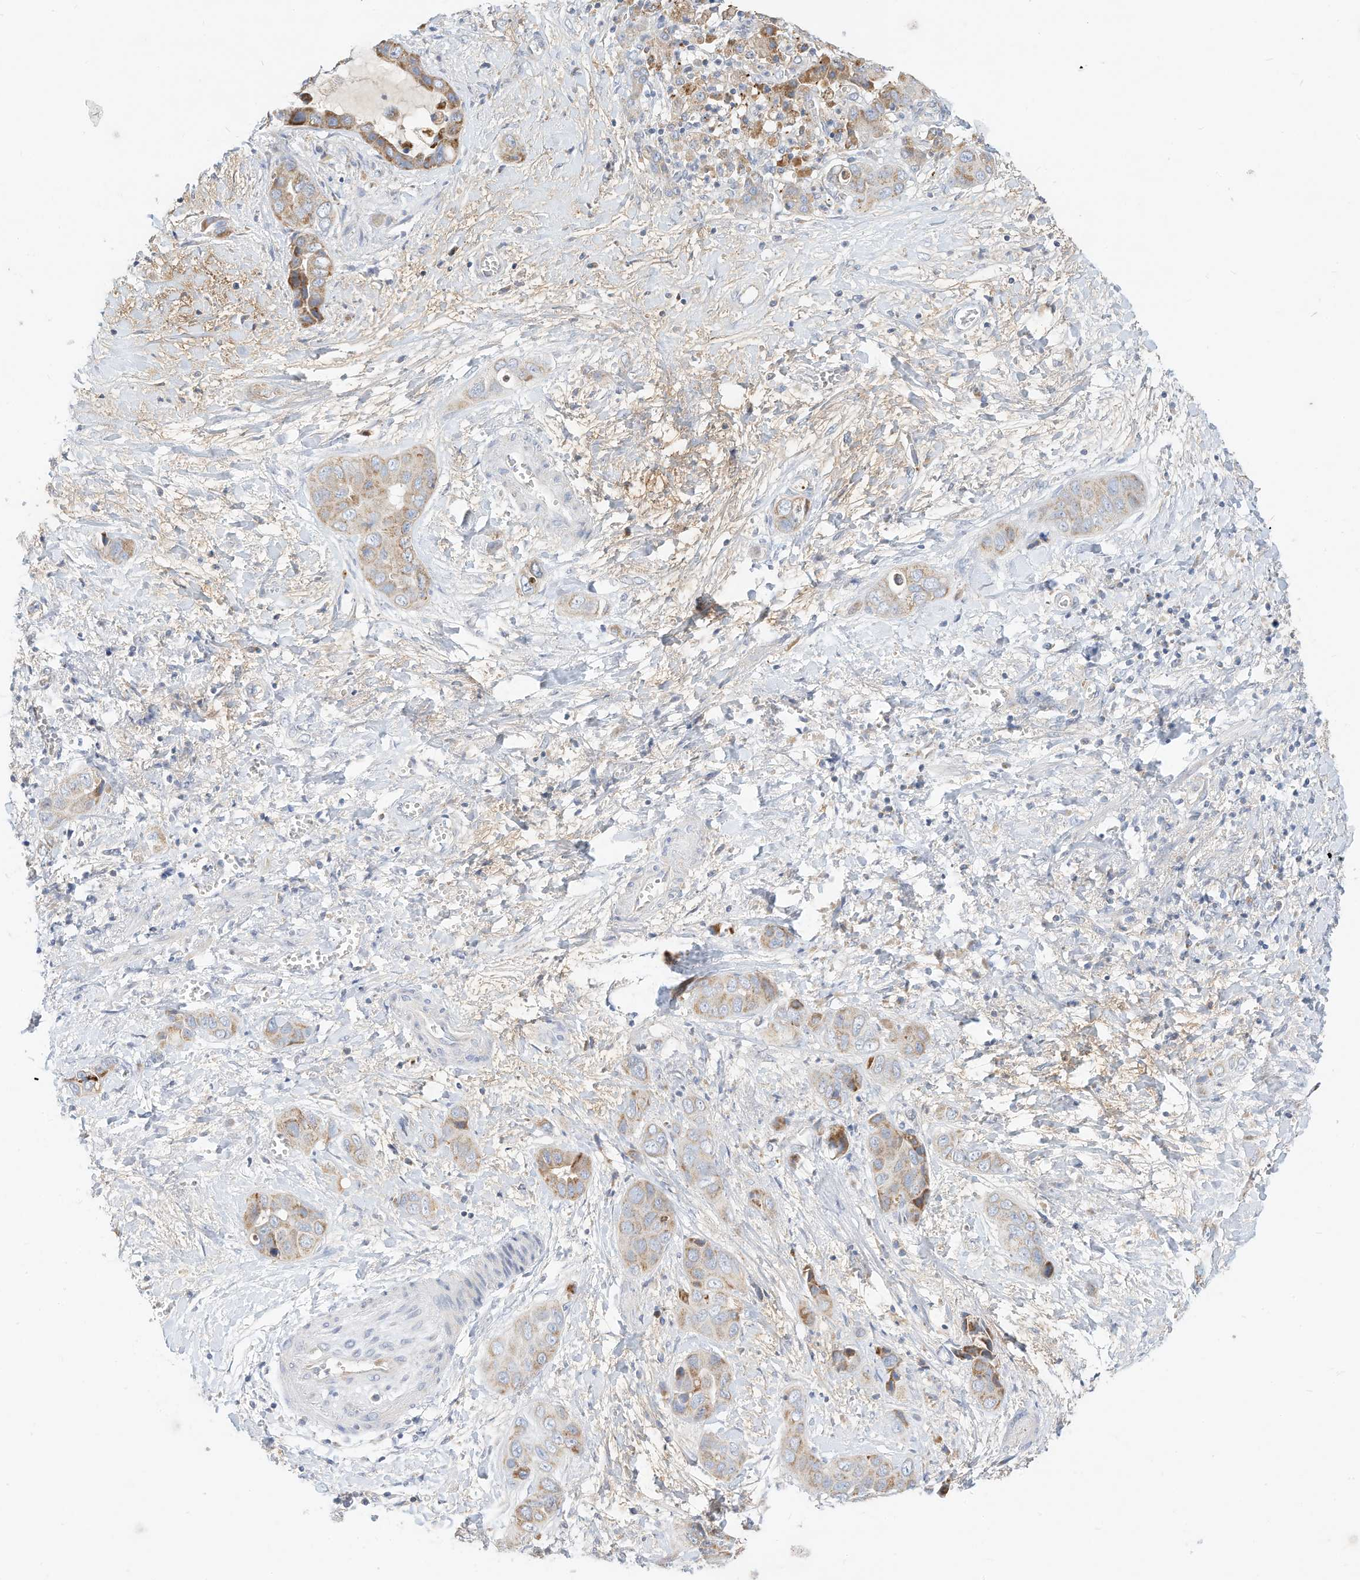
{"staining": {"intensity": "moderate", "quantity": "<25%", "location": "cytoplasmic/membranous"}, "tissue": "liver cancer", "cell_type": "Tumor cells", "image_type": "cancer", "snomed": [{"axis": "morphology", "description": "Cholangiocarcinoma"}, {"axis": "topography", "description": "Liver"}], "caption": "A micrograph of liver cancer (cholangiocarcinoma) stained for a protein shows moderate cytoplasmic/membranous brown staining in tumor cells.", "gene": "RHOH", "patient": {"sex": "female", "age": 52}}